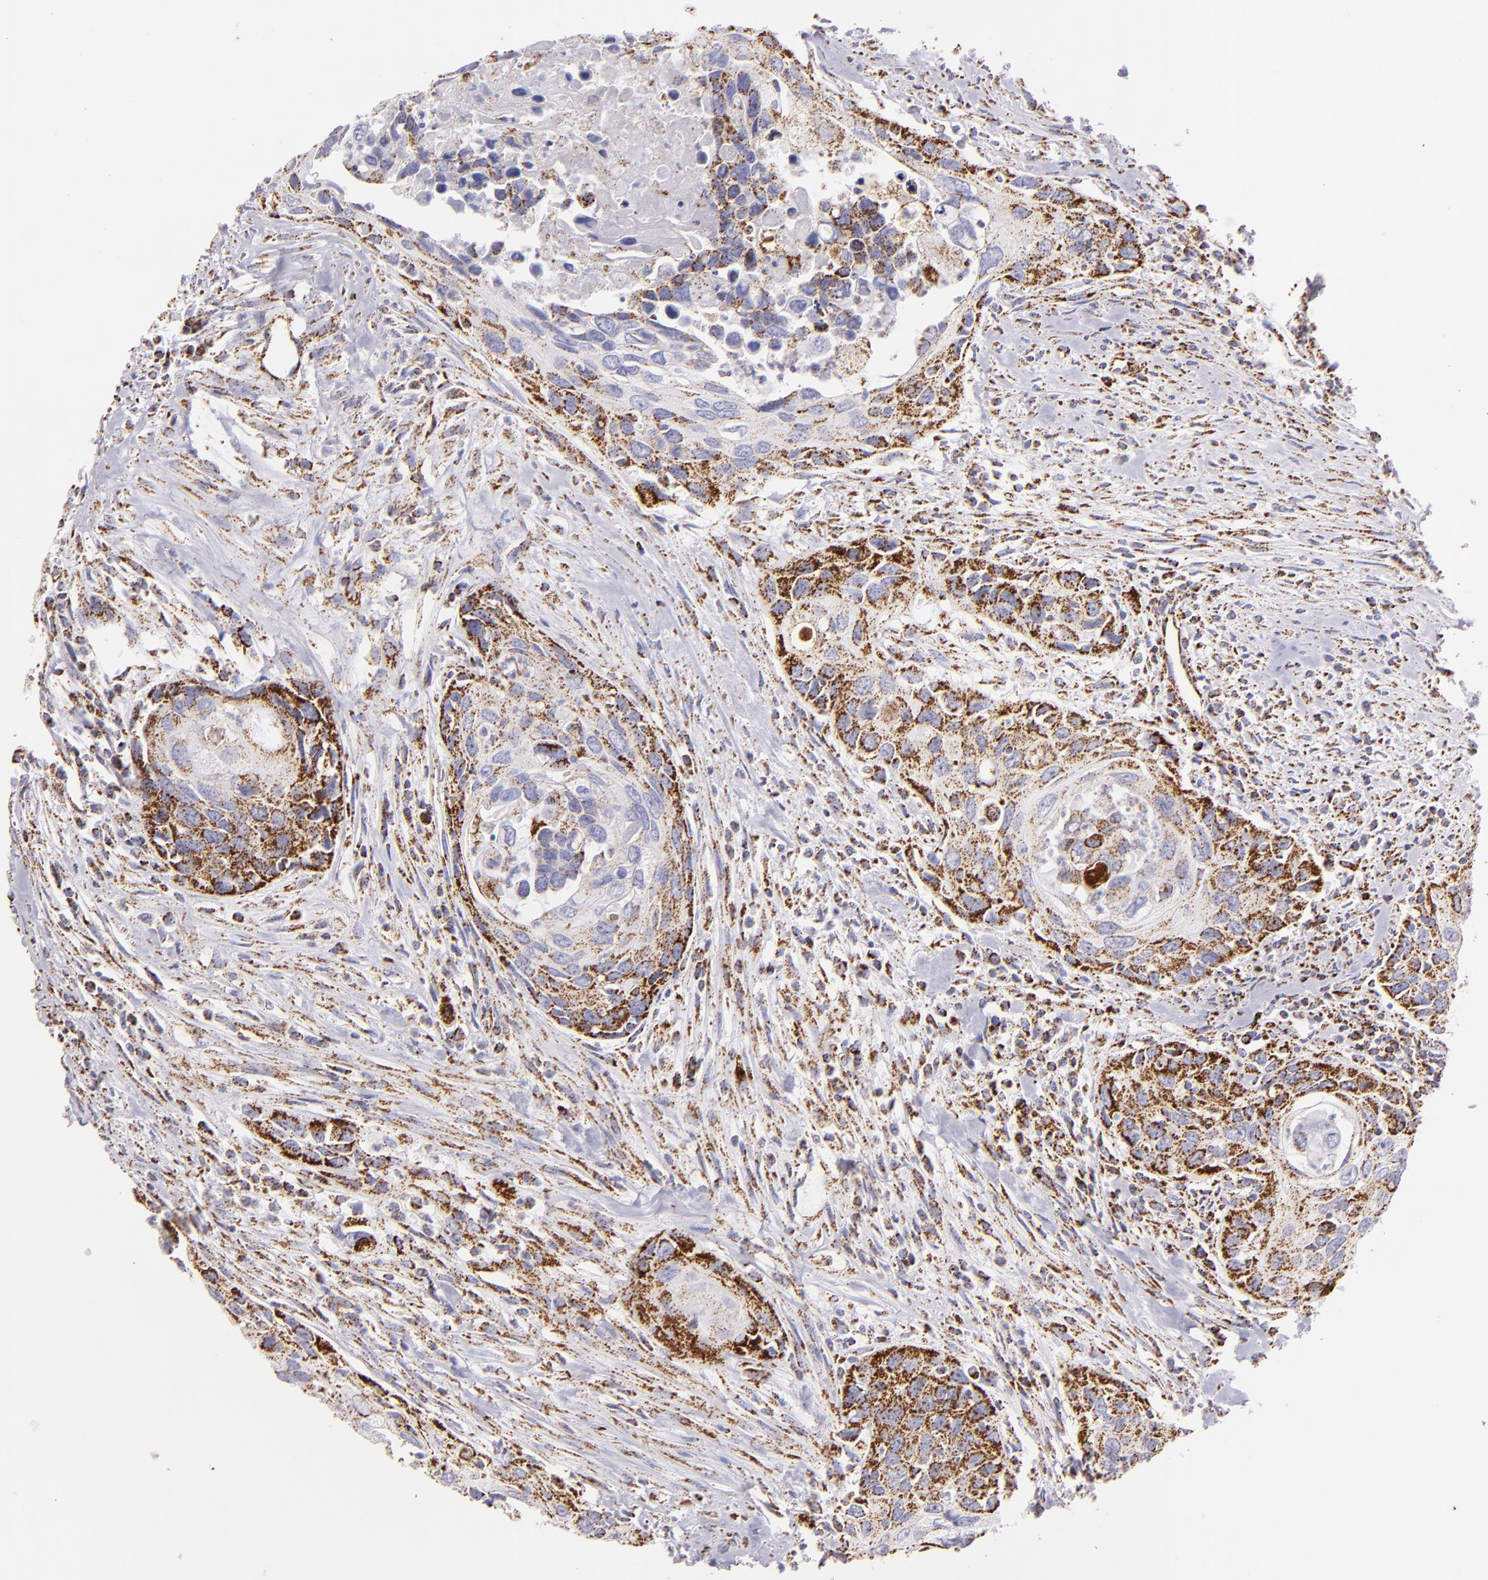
{"staining": {"intensity": "moderate", "quantity": "25%-75%", "location": "cytoplasmic/membranous"}, "tissue": "urothelial cancer", "cell_type": "Tumor cells", "image_type": "cancer", "snomed": [{"axis": "morphology", "description": "Urothelial carcinoma, High grade"}, {"axis": "topography", "description": "Urinary bladder"}], "caption": "A brown stain shows moderate cytoplasmic/membranous positivity of a protein in human high-grade urothelial carcinoma tumor cells. (brown staining indicates protein expression, while blue staining denotes nuclei).", "gene": "HSPD1", "patient": {"sex": "male", "age": 71}}